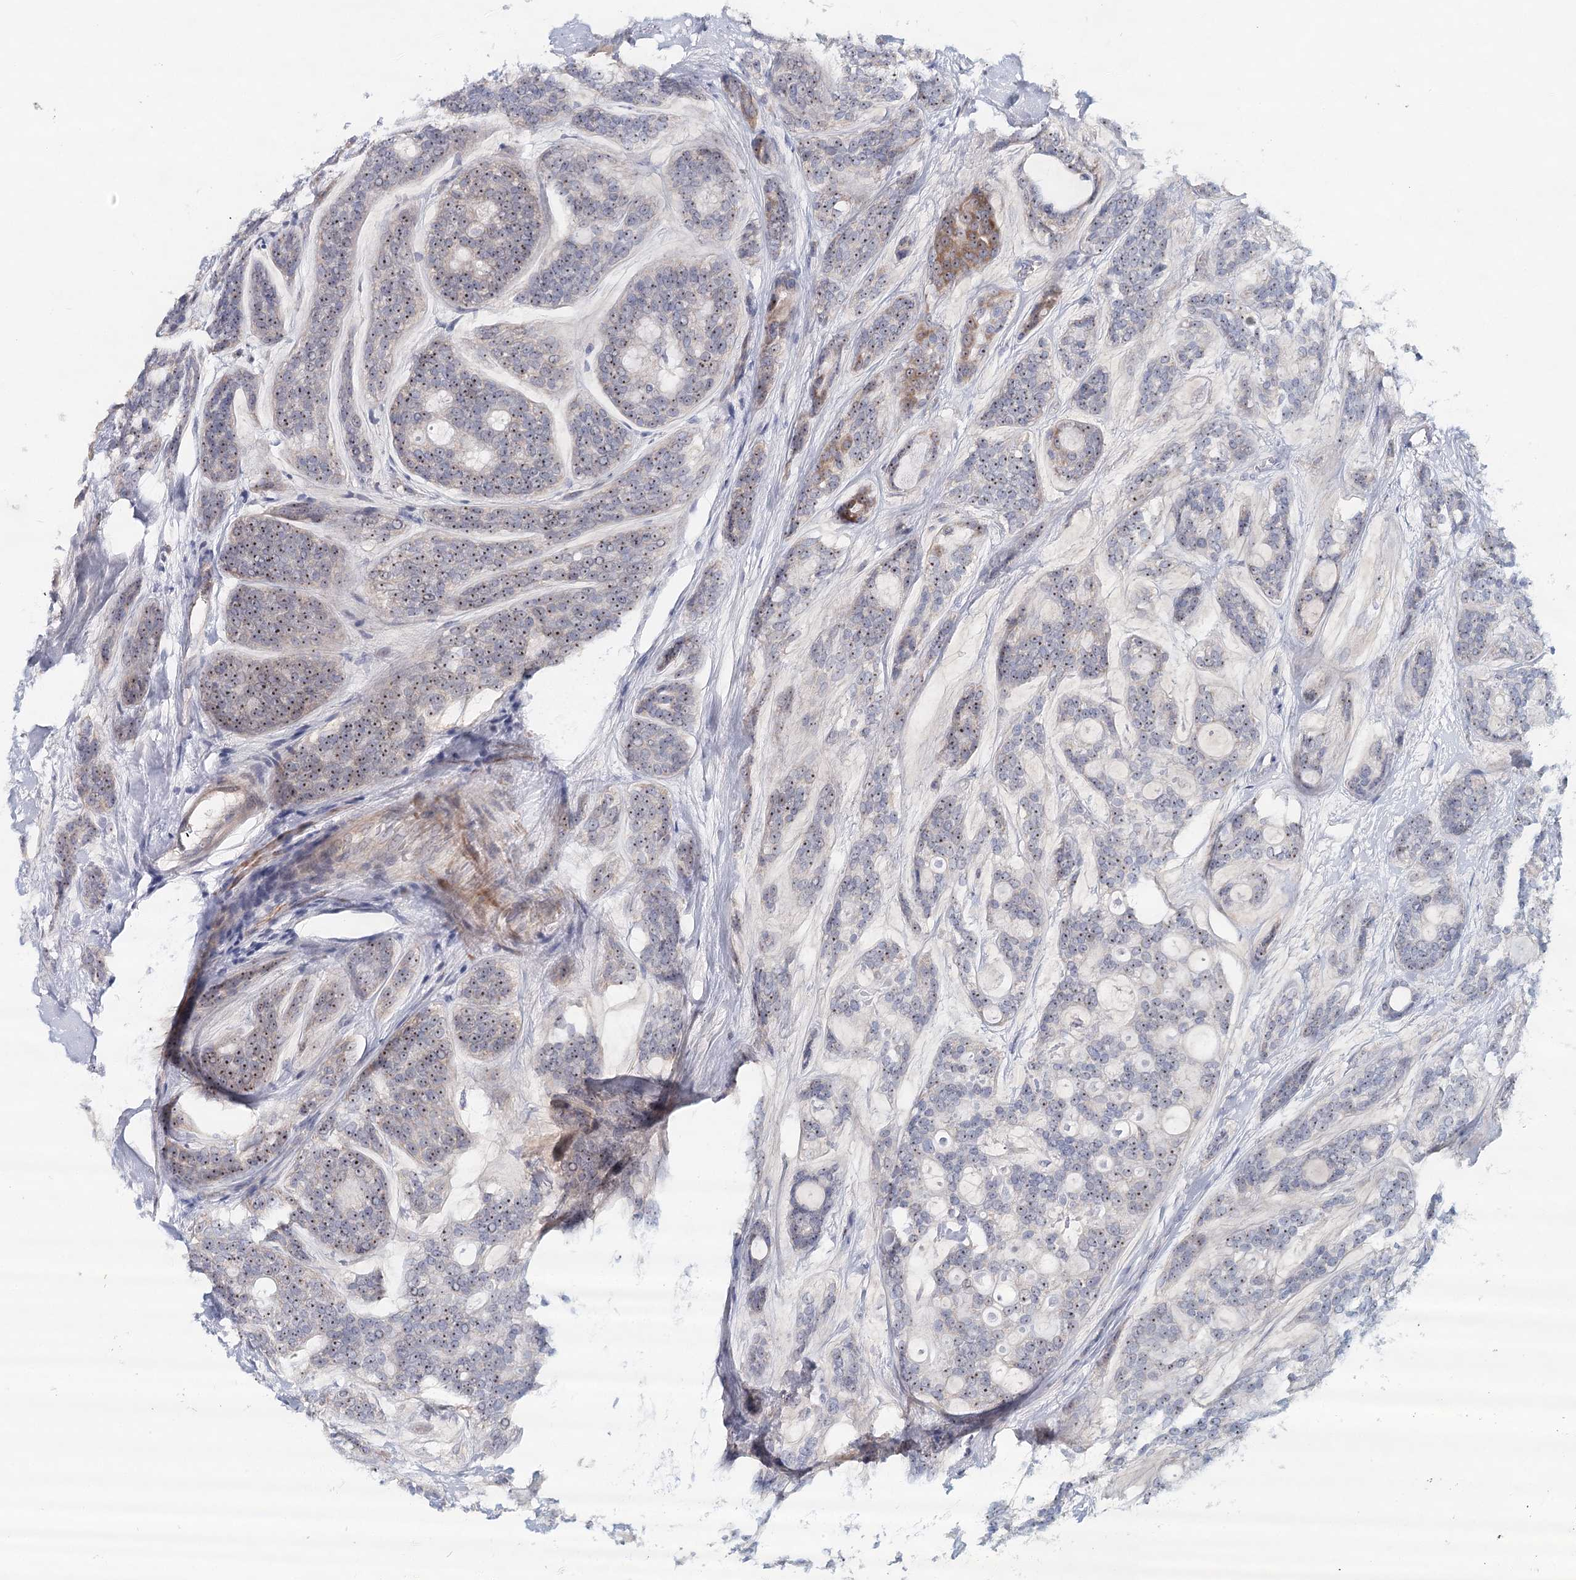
{"staining": {"intensity": "moderate", "quantity": "<25%", "location": "cytoplasmic/membranous,nuclear"}, "tissue": "head and neck cancer", "cell_type": "Tumor cells", "image_type": "cancer", "snomed": [{"axis": "morphology", "description": "Adenocarcinoma, NOS"}, {"axis": "topography", "description": "Head-Neck"}], "caption": "There is low levels of moderate cytoplasmic/membranous and nuclear expression in tumor cells of head and neck adenocarcinoma, as demonstrated by immunohistochemical staining (brown color).", "gene": "RBM43", "patient": {"sex": "male", "age": 66}}